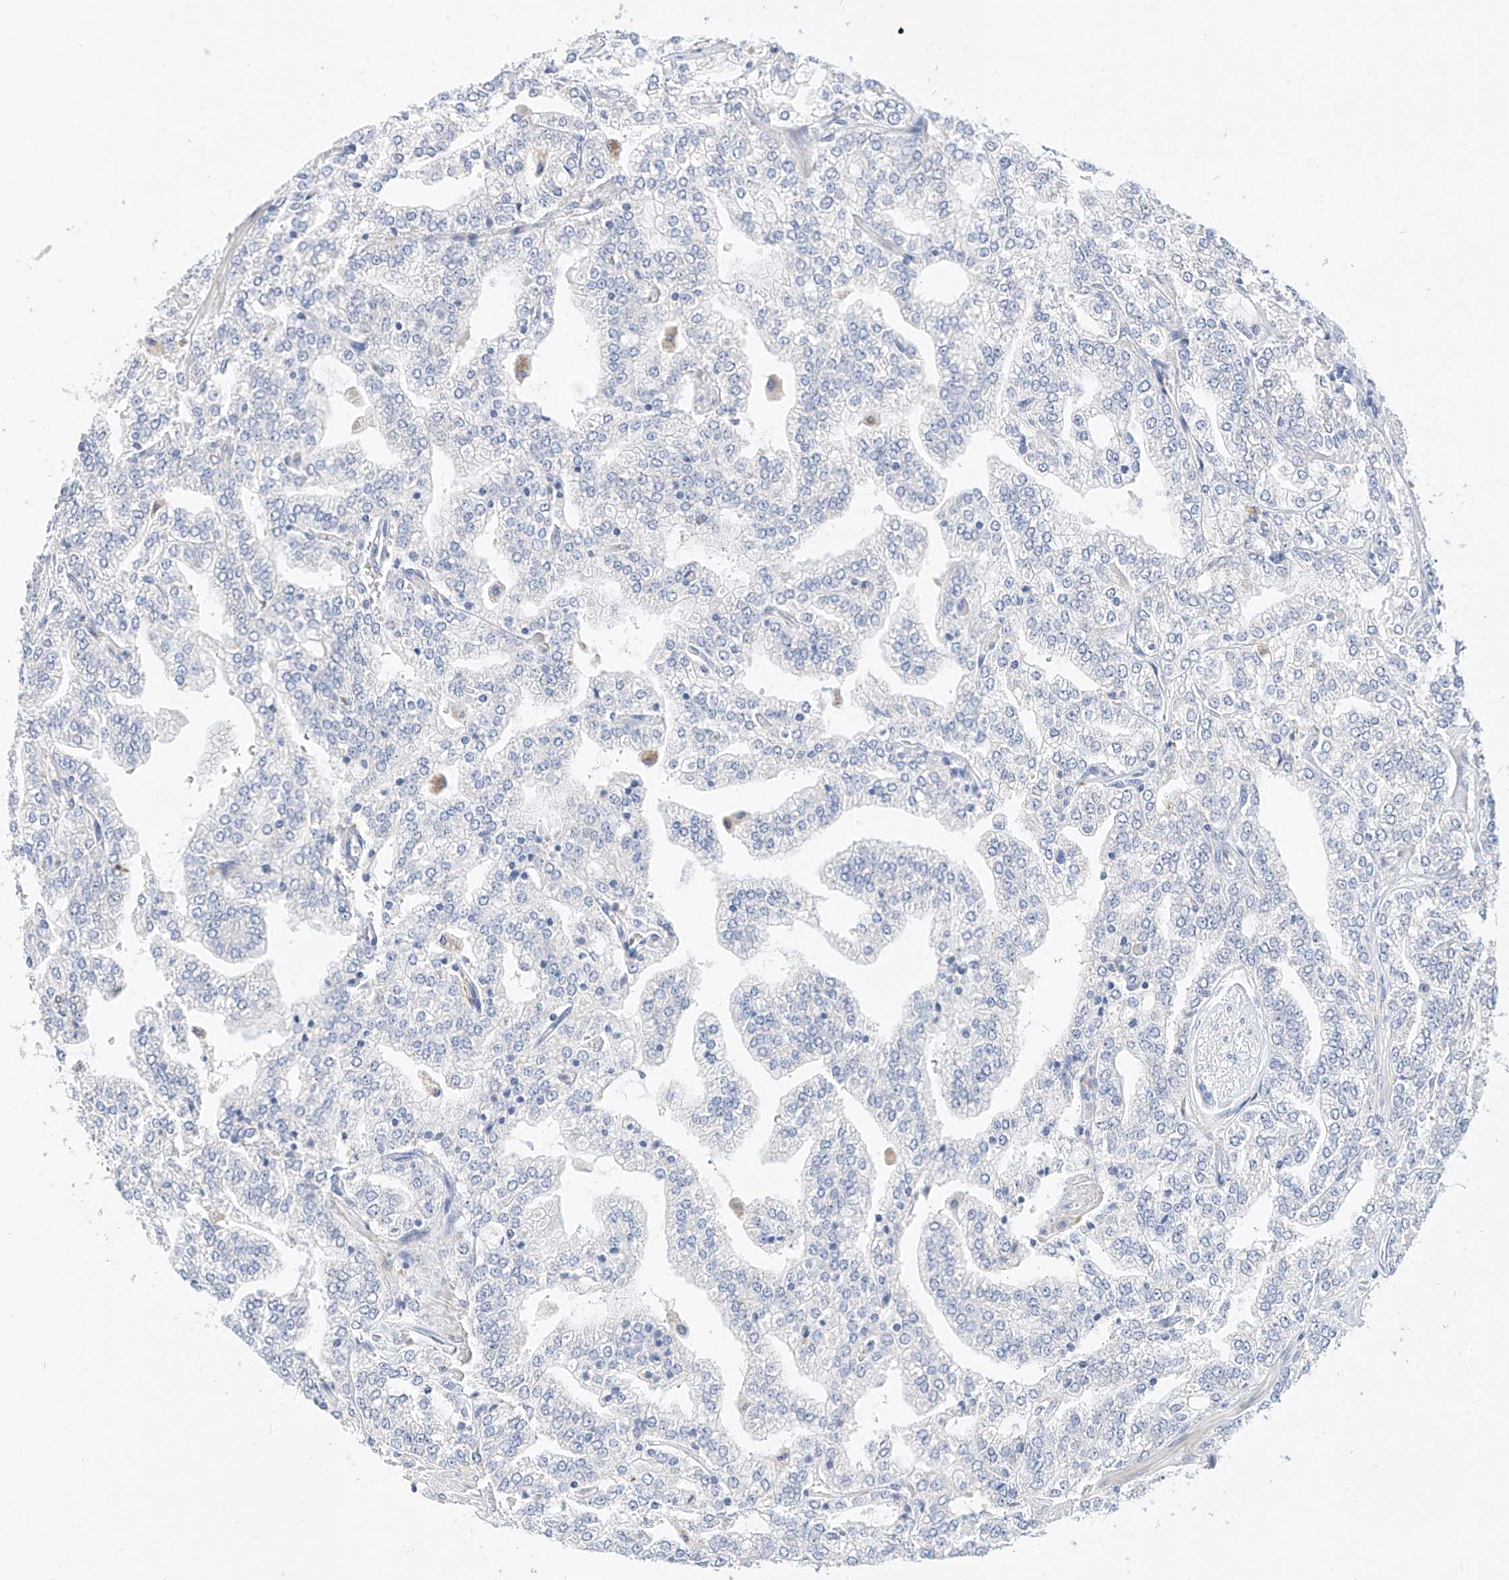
{"staining": {"intensity": "negative", "quantity": "none", "location": "none"}, "tissue": "prostate cancer", "cell_type": "Tumor cells", "image_type": "cancer", "snomed": [{"axis": "morphology", "description": "Adenocarcinoma, High grade"}, {"axis": "topography", "description": "Prostate"}], "caption": "High magnification brightfield microscopy of prostate cancer stained with DAB (3,3'-diaminobenzidine) (brown) and counterstained with hematoxylin (blue): tumor cells show no significant expression. (Immunohistochemistry, brightfield microscopy, high magnification).", "gene": "RASA2", "patient": {"sex": "male", "age": 64}}